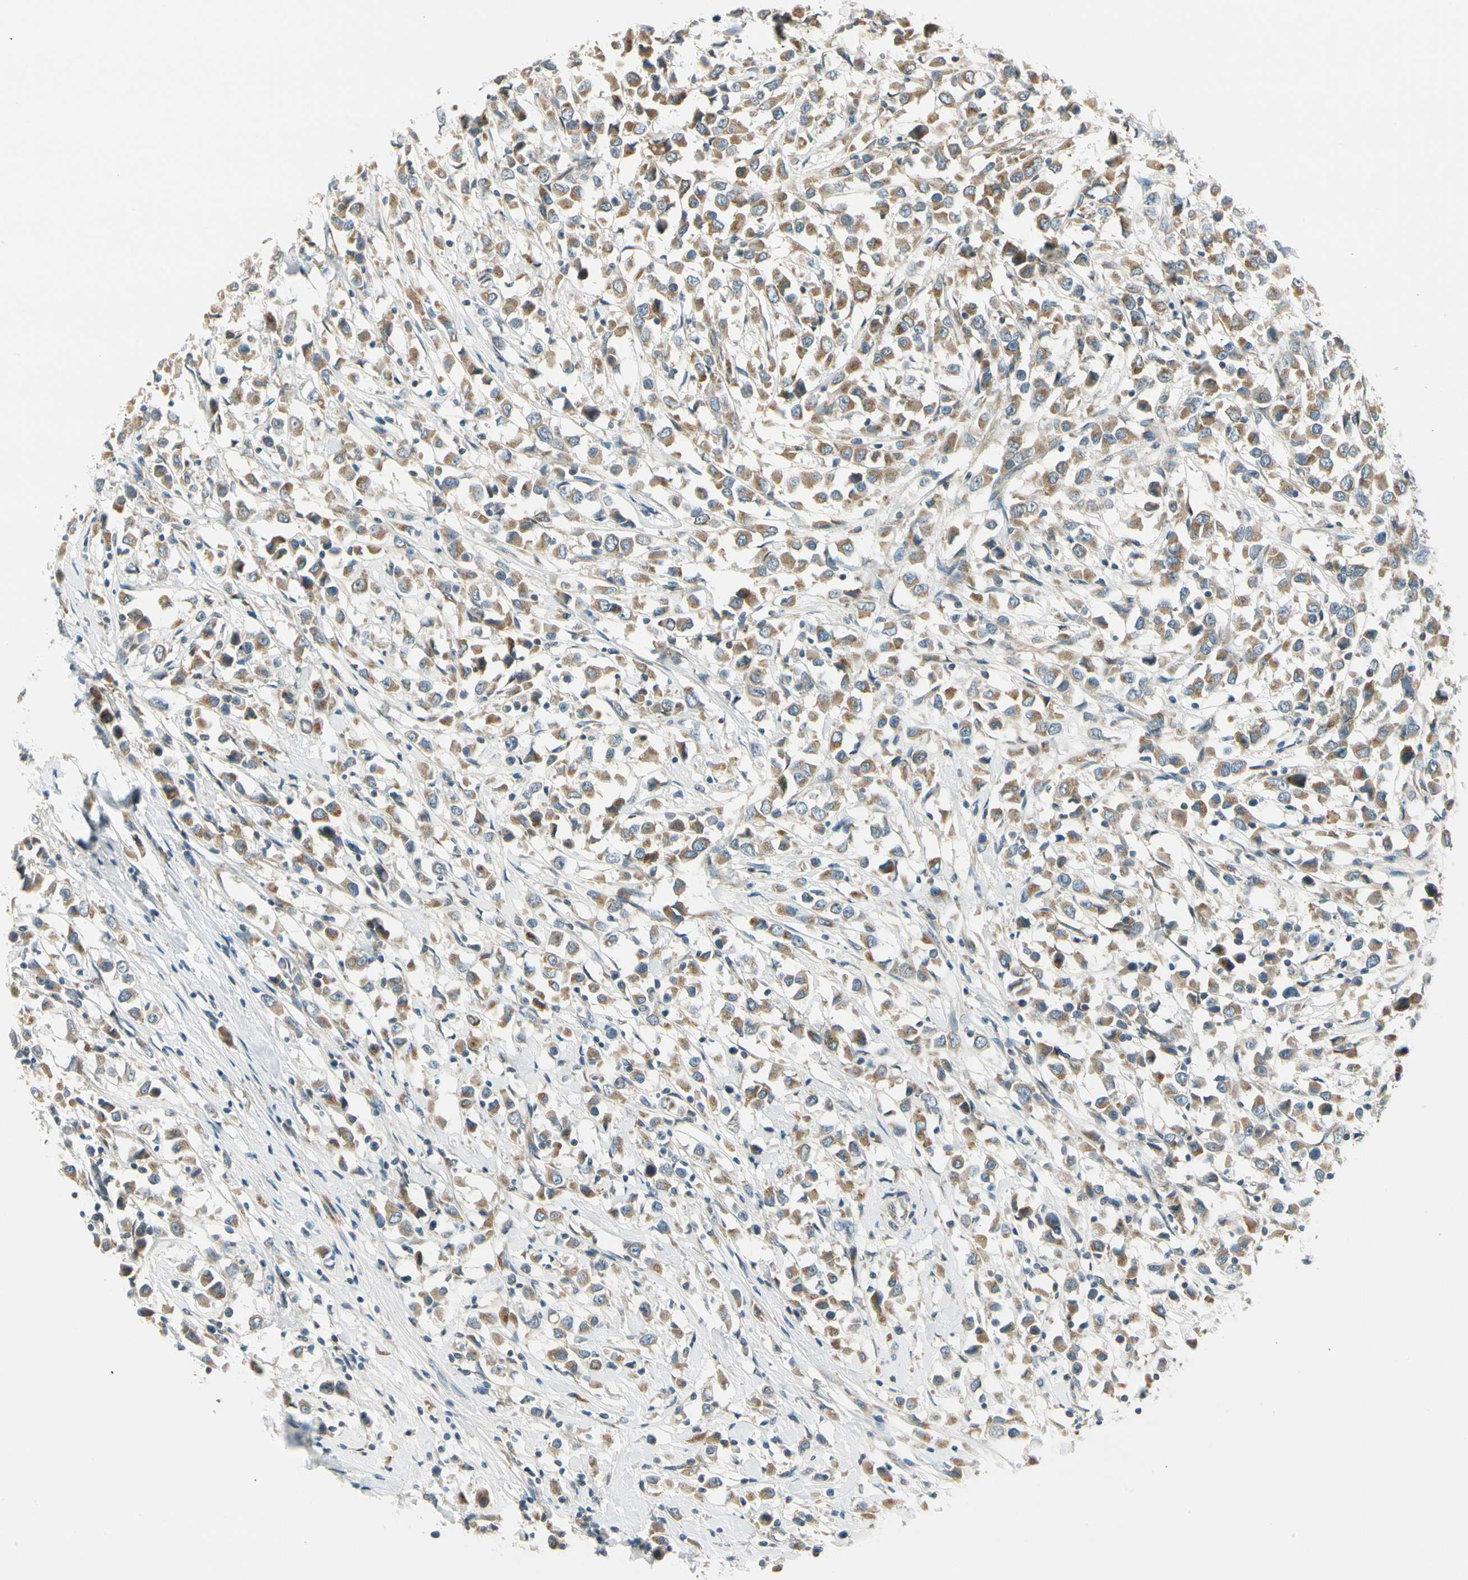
{"staining": {"intensity": "moderate", "quantity": ">75%", "location": "cytoplasmic/membranous"}, "tissue": "breast cancer", "cell_type": "Tumor cells", "image_type": "cancer", "snomed": [{"axis": "morphology", "description": "Duct carcinoma"}, {"axis": "topography", "description": "Breast"}], "caption": "Immunohistochemistry (DAB (3,3'-diaminobenzidine)) staining of infiltrating ductal carcinoma (breast) displays moderate cytoplasmic/membranous protein positivity in approximately >75% of tumor cells. (DAB IHC with brightfield microscopy, high magnification).", "gene": "BNIP1", "patient": {"sex": "female", "age": 61}}